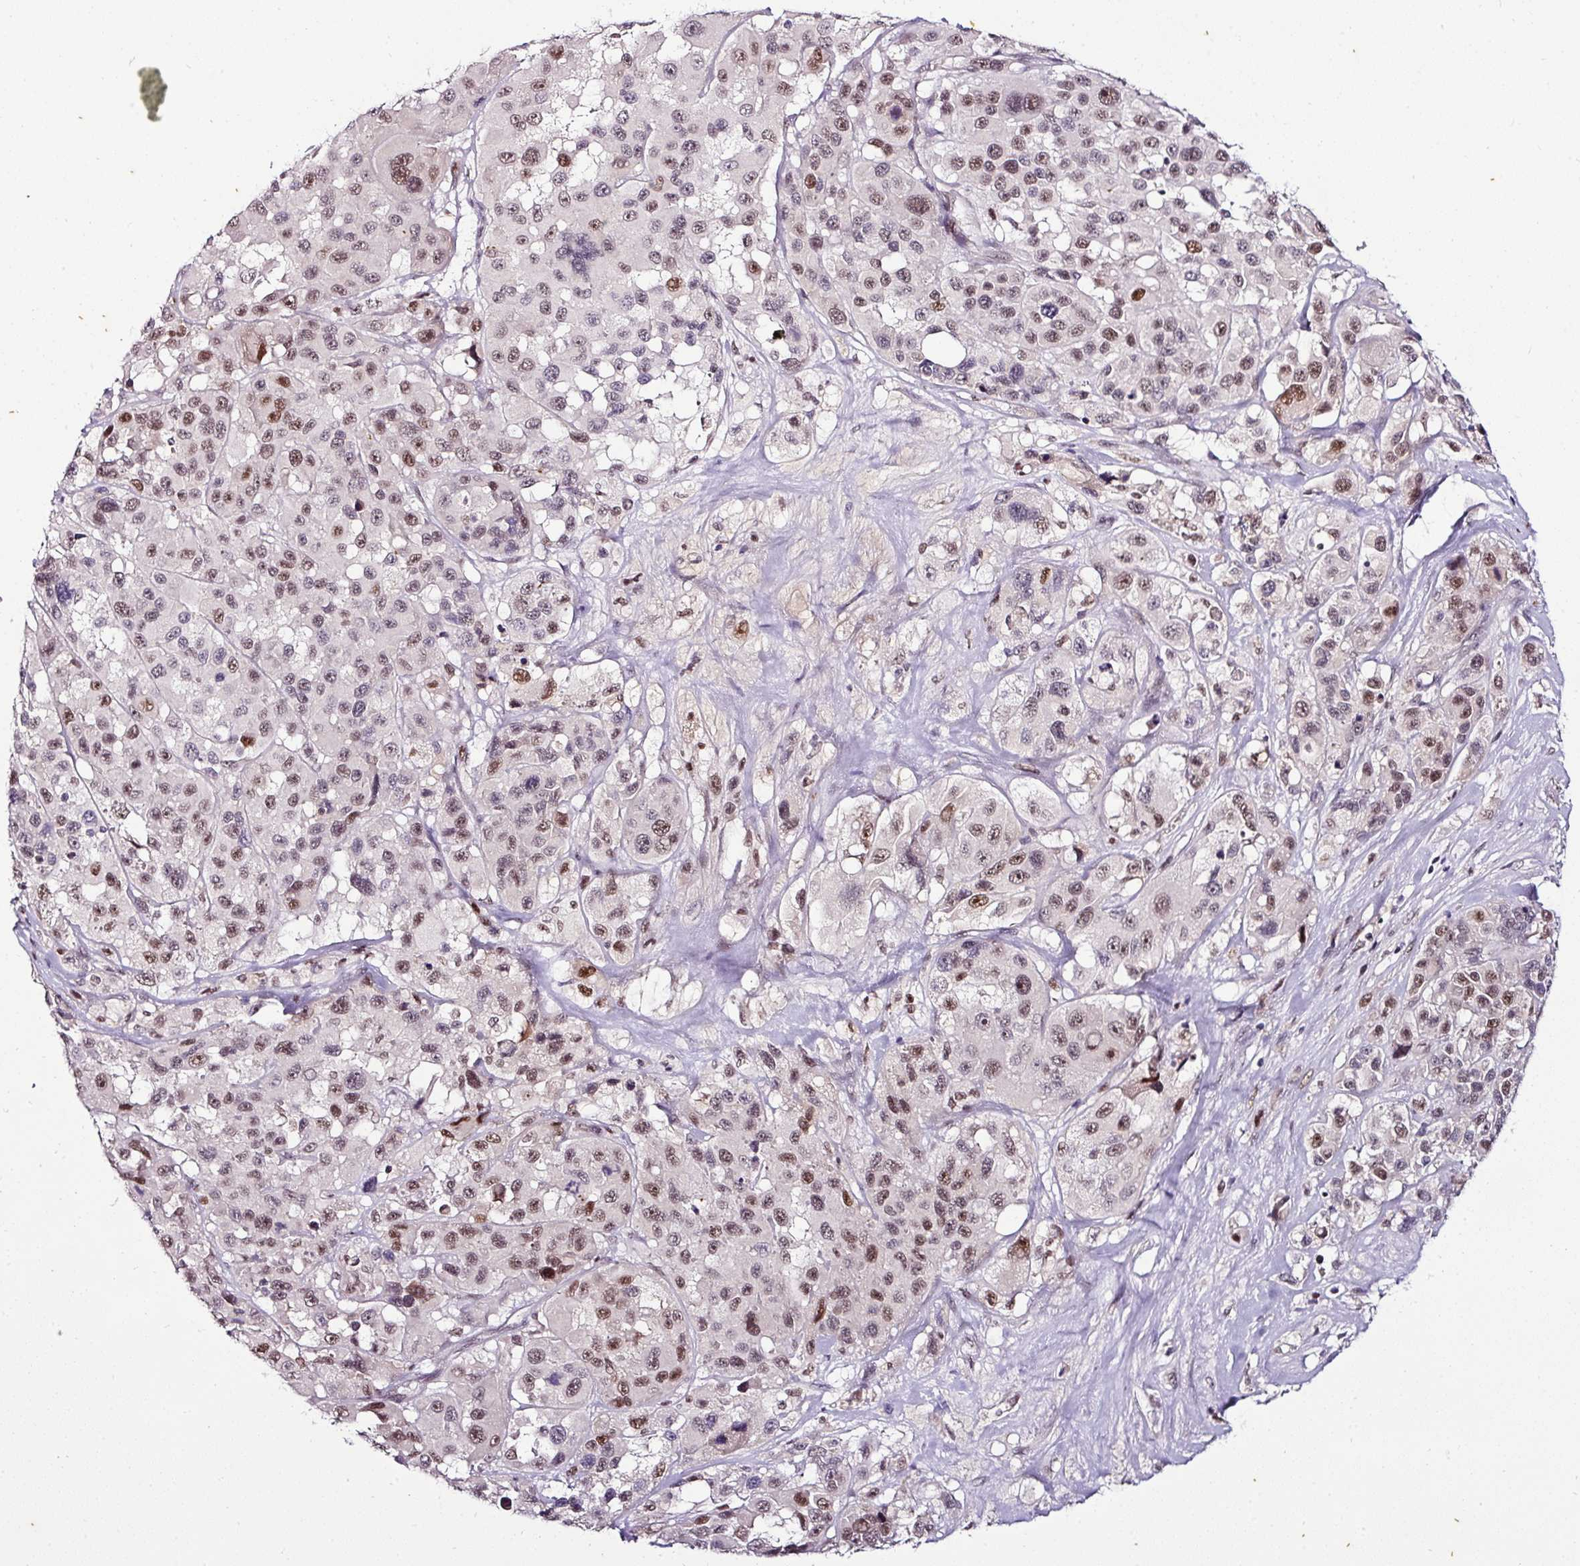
{"staining": {"intensity": "moderate", "quantity": "25%-75%", "location": "nuclear"}, "tissue": "melanoma", "cell_type": "Tumor cells", "image_type": "cancer", "snomed": [{"axis": "morphology", "description": "Malignant melanoma, Metastatic site"}, {"axis": "topography", "description": "Lymph node"}], "caption": "Brown immunohistochemical staining in melanoma exhibits moderate nuclear expression in approximately 25%-75% of tumor cells. (DAB (3,3'-diaminobenzidine) IHC with brightfield microscopy, high magnification).", "gene": "KLF16", "patient": {"sex": "female", "age": 65}}